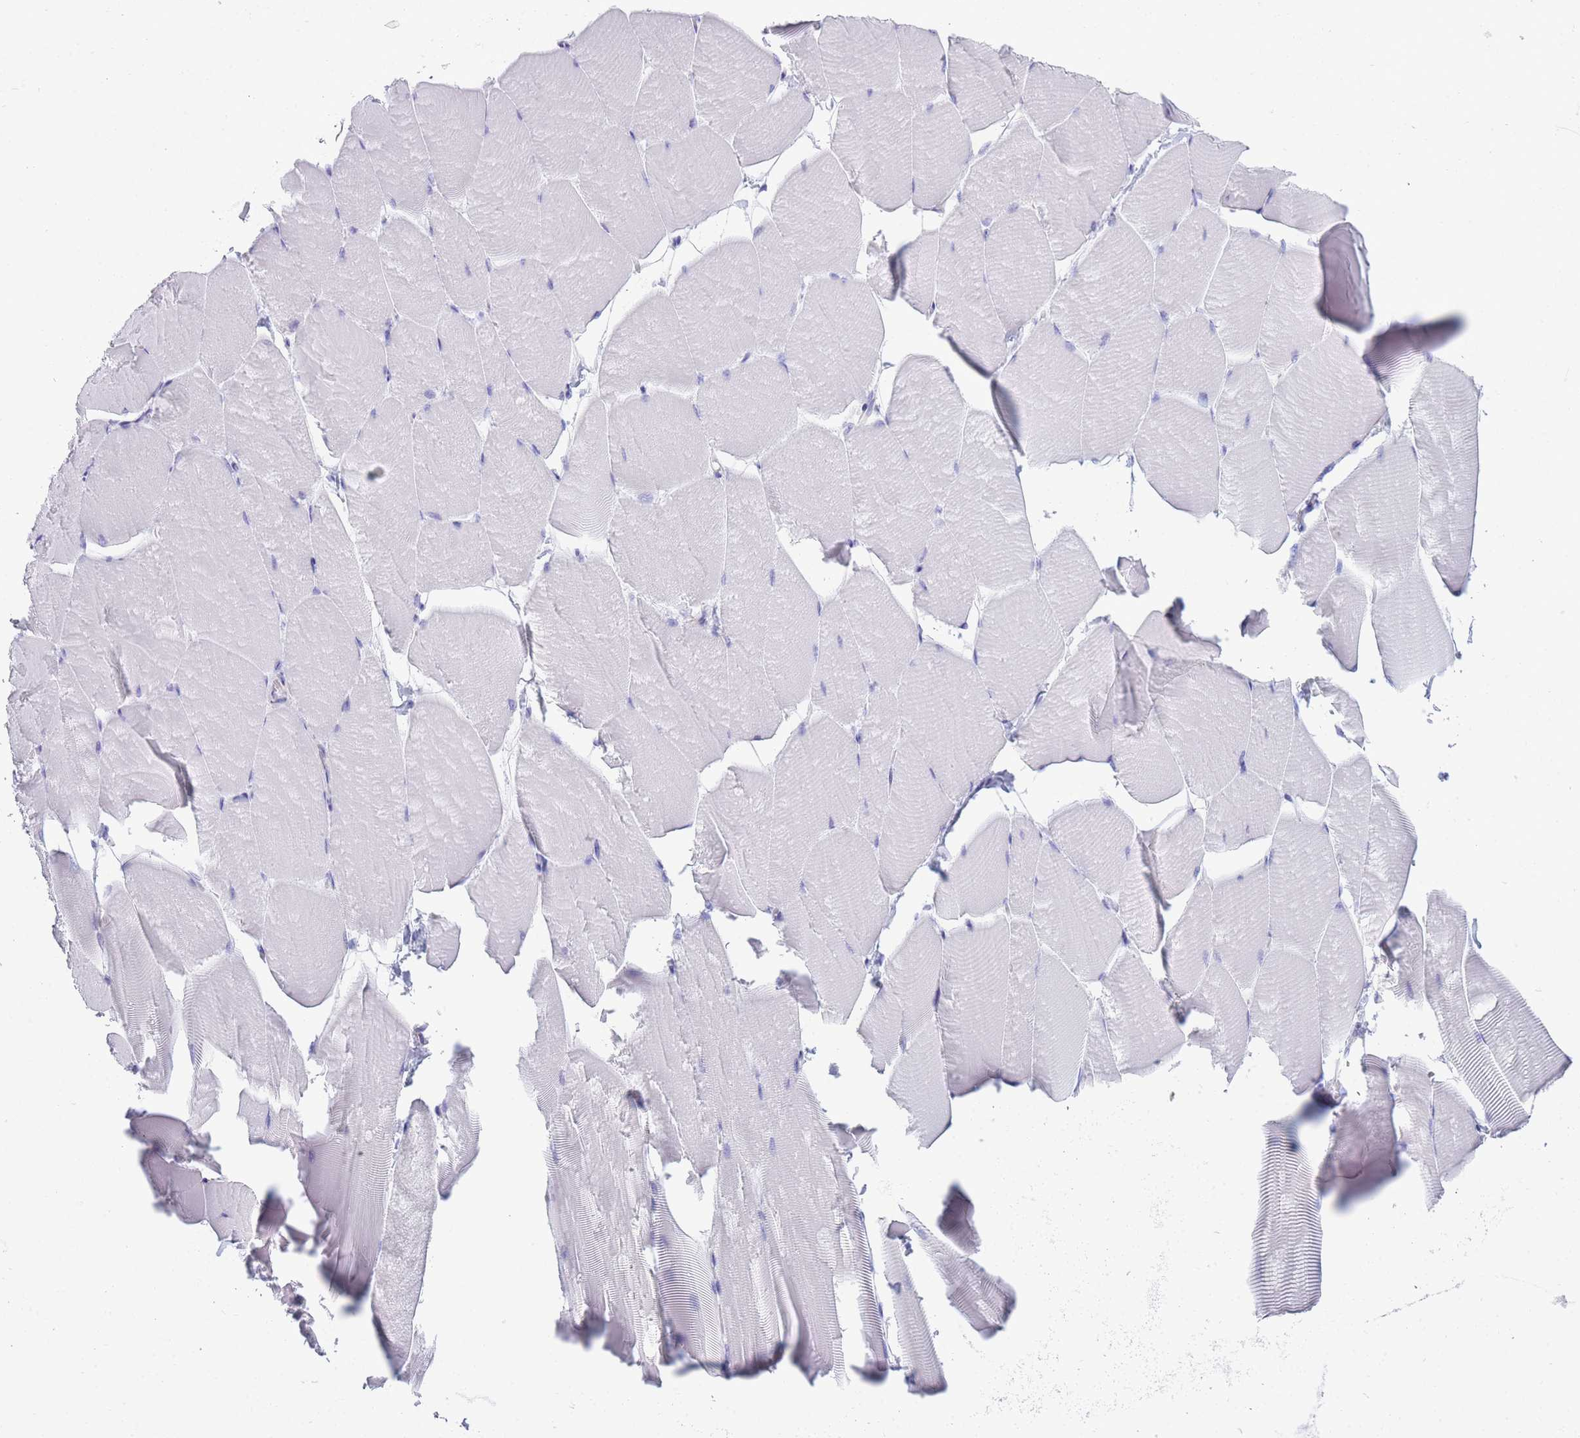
{"staining": {"intensity": "negative", "quantity": "none", "location": "none"}, "tissue": "skeletal muscle", "cell_type": "Myocytes", "image_type": "normal", "snomed": [{"axis": "morphology", "description": "Normal tissue, NOS"}, {"axis": "topography", "description": "Skeletal muscle"}], "caption": "This image is of benign skeletal muscle stained with IHC to label a protein in brown with the nuclei are counter-stained blue. There is no expression in myocytes.", "gene": "XKR8", "patient": {"sex": "male", "age": 25}}